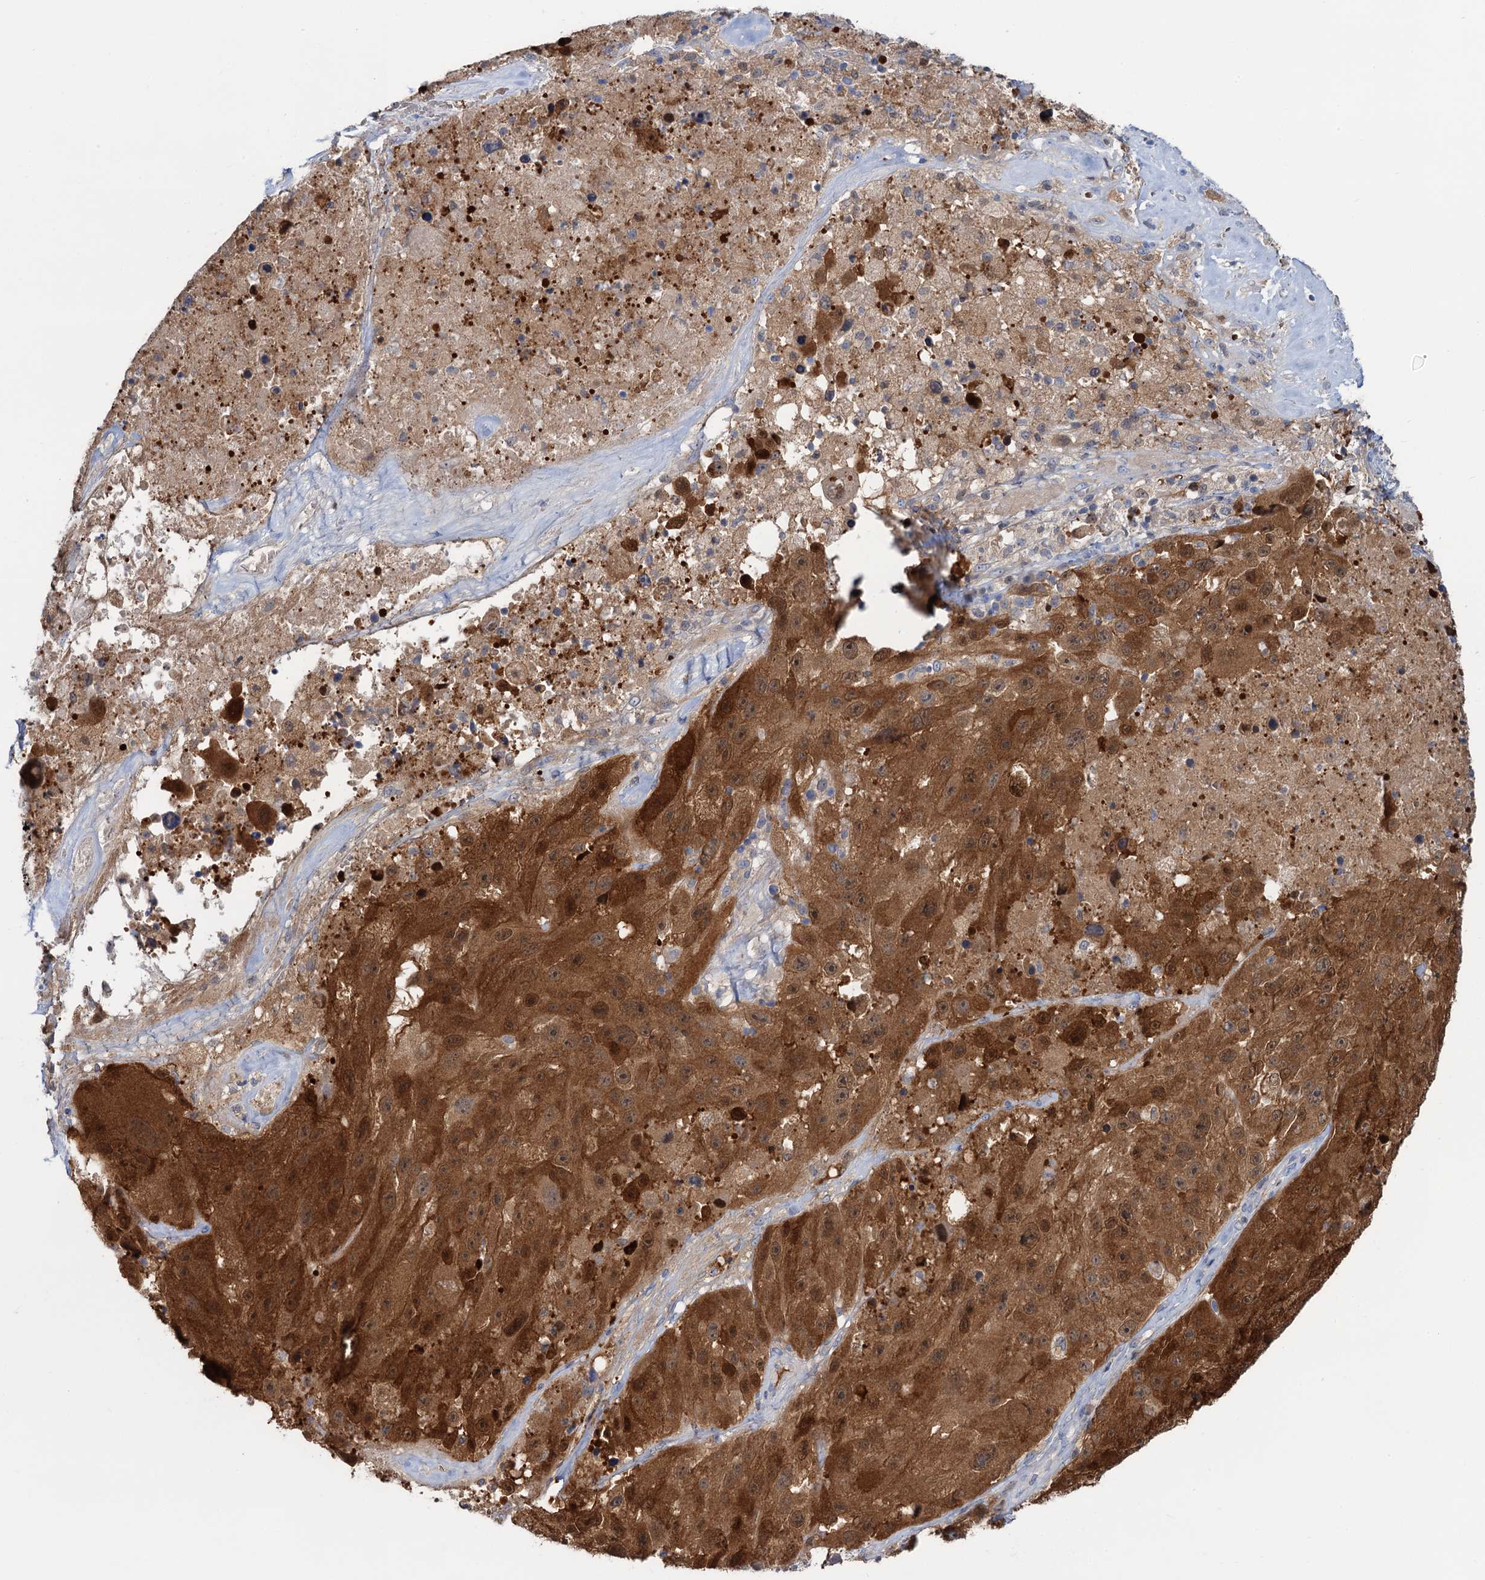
{"staining": {"intensity": "strong", "quantity": ">75%", "location": "cytoplasmic/membranous,nuclear"}, "tissue": "melanoma", "cell_type": "Tumor cells", "image_type": "cancer", "snomed": [{"axis": "morphology", "description": "Malignant melanoma, Metastatic site"}, {"axis": "topography", "description": "Lymph node"}], "caption": "The photomicrograph shows staining of malignant melanoma (metastatic site), revealing strong cytoplasmic/membranous and nuclear protein staining (brown color) within tumor cells.", "gene": "FAH", "patient": {"sex": "male", "age": 62}}